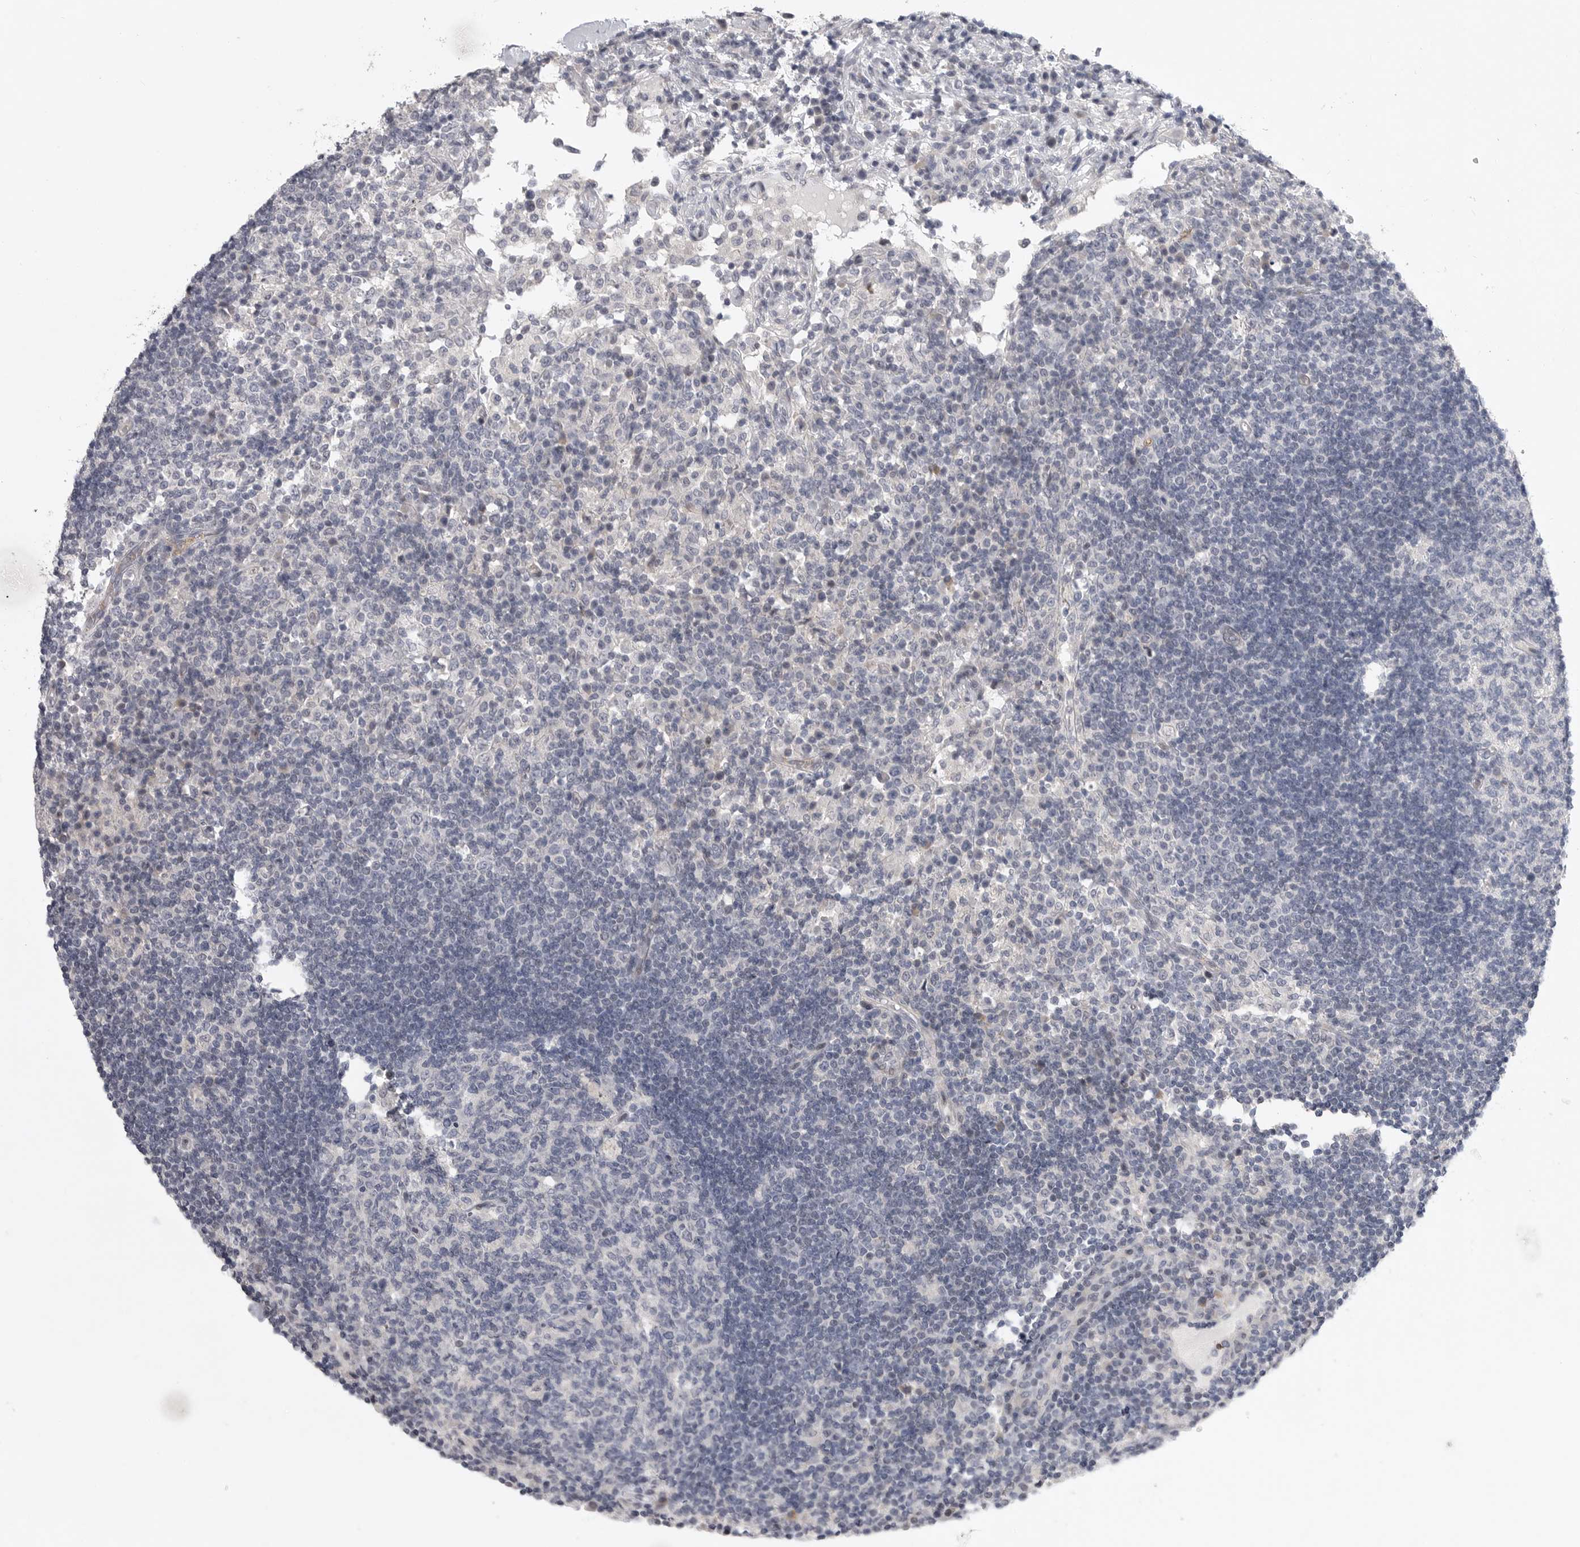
{"staining": {"intensity": "negative", "quantity": "none", "location": "none"}, "tissue": "lymph node", "cell_type": "Germinal center cells", "image_type": "normal", "snomed": [{"axis": "morphology", "description": "Normal tissue, NOS"}, {"axis": "topography", "description": "Lymph node"}], "caption": "This is an IHC image of unremarkable lymph node. There is no staining in germinal center cells.", "gene": "FBXO43", "patient": {"sex": "female", "age": 53}}